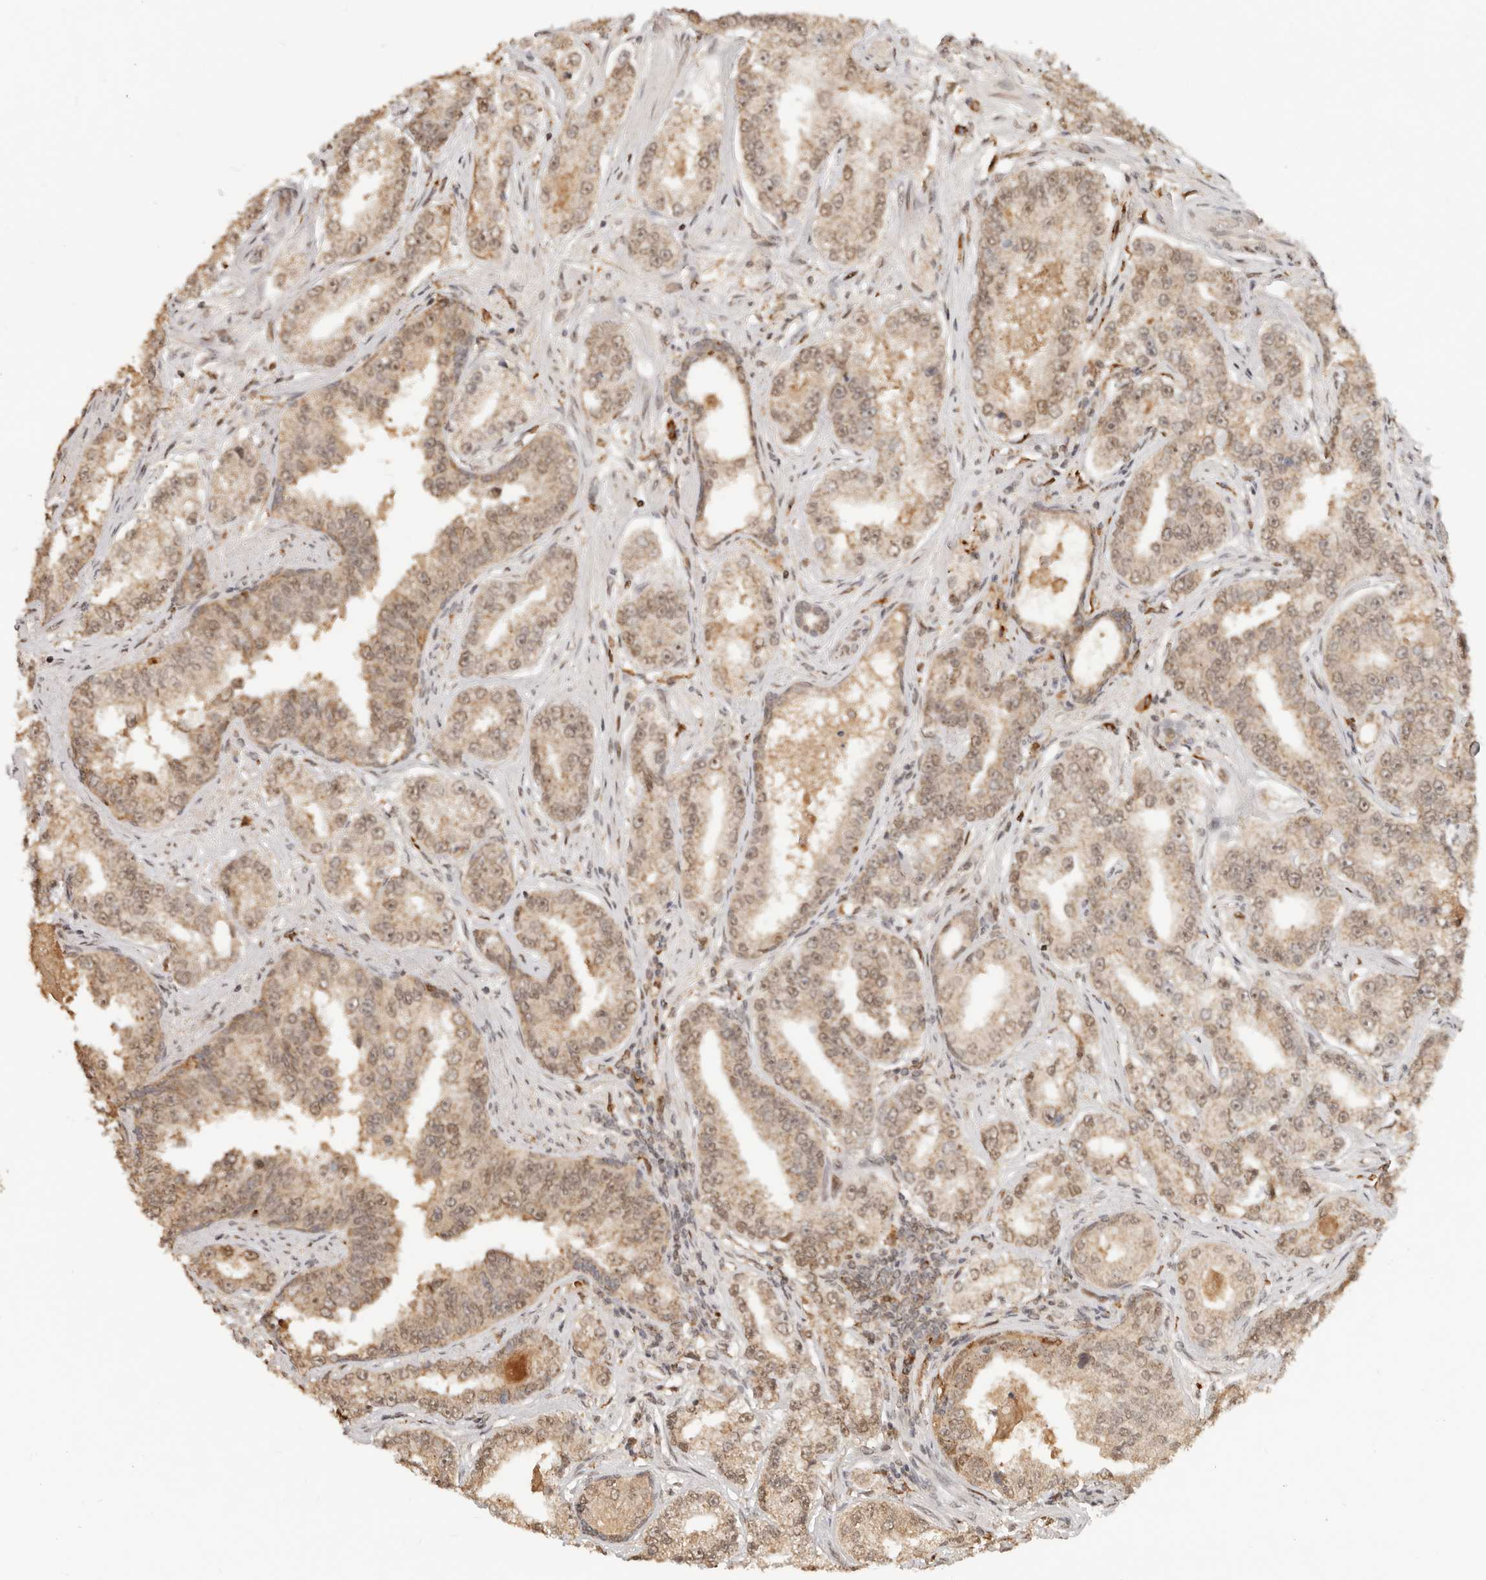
{"staining": {"intensity": "moderate", "quantity": ">75%", "location": "nuclear"}, "tissue": "prostate cancer", "cell_type": "Tumor cells", "image_type": "cancer", "snomed": [{"axis": "morphology", "description": "Normal tissue, NOS"}, {"axis": "morphology", "description": "Adenocarcinoma, High grade"}, {"axis": "topography", "description": "Prostate"}], "caption": "Adenocarcinoma (high-grade) (prostate) stained with a protein marker demonstrates moderate staining in tumor cells.", "gene": "NPAS2", "patient": {"sex": "male", "age": 83}}